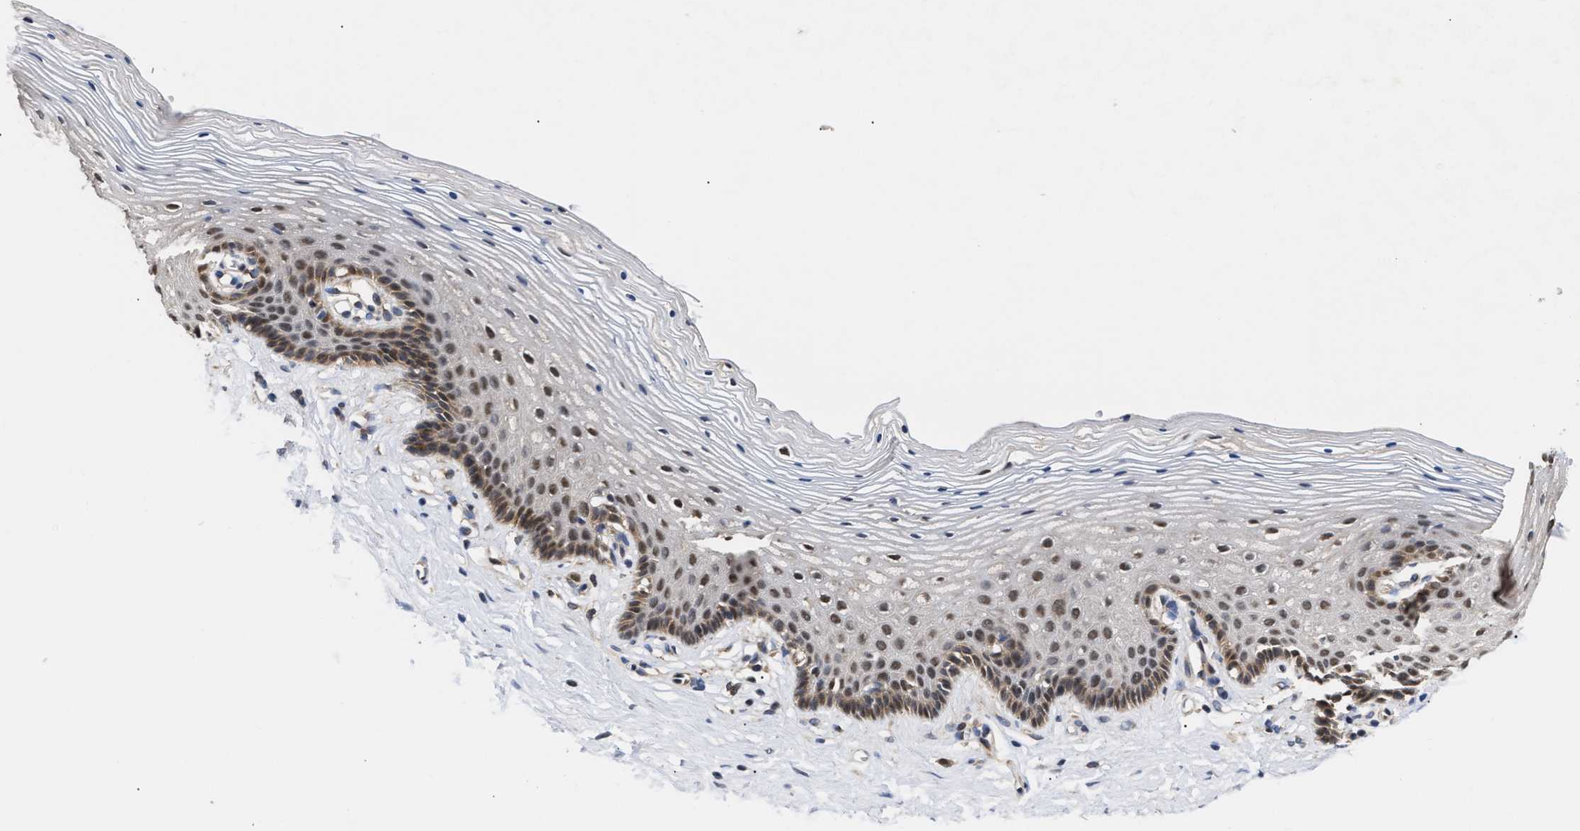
{"staining": {"intensity": "weak", "quantity": "25%-75%", "location": "nuclear"}, "tissue": "vagina", "cell_type": "Squamous epithelial cells", "image_type": "normal", "snomed": [{"axis": "morphology", "description": "Normal tissue, NOS"}, {"axis": "topography", "description": "Vagina"}], "caption": "High-magnification brightfield microscopy of unremarkable vagina stained with DAB (3,3'-diaminobenzidine) (brown) and counterstained with hematoxylin (blue). squamous epithelial cells exhibit weak nuclear expression is seen in approximately25%-75% of cells.", "gene": "CLIP2", "patient": {"sex": "female", "age": 32}}